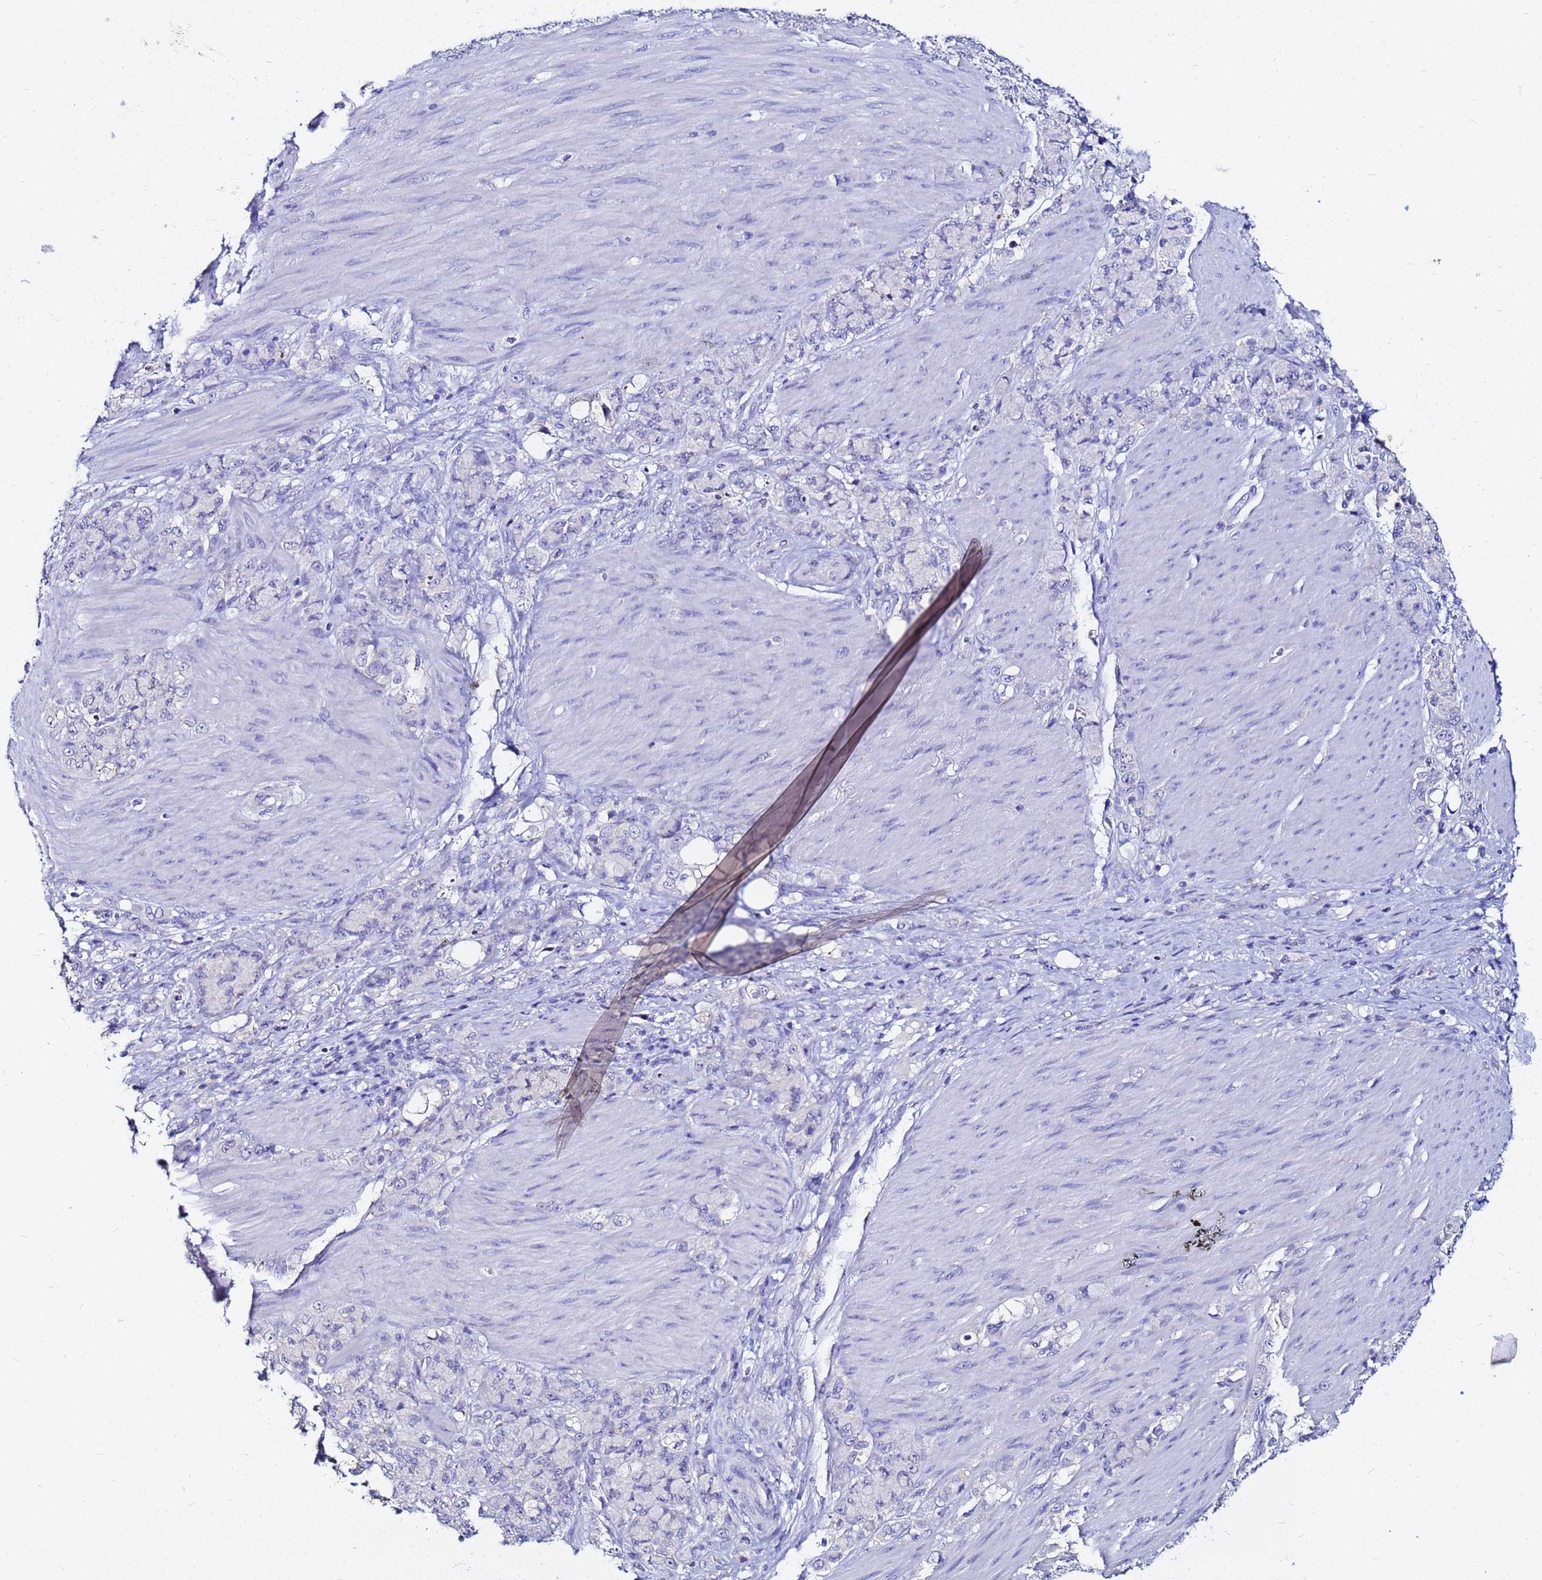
{"staining": {"intensity": "negative", "quantity": "none", "location": "none"}, "tissue": "stomach cancer", "cell_type": "Tumor cells", "image_type": "cancer", "snomed": [{"axis": "morphology", "description": "Normal tissue, NOS"}, {"axis": "morphology", "description": "Adenocarcinoma, NOS"}, {"axis": "topography", "description": "Stomach"}], "caption": "Immunohistochemistry photomicrograph of stomach cancer (adenocarcinoma) stained for a protein (brown), which reveals no positivity in tumor cells.", "gene": "FAM183A", "patient": {"sex": "female", "age": 79}}